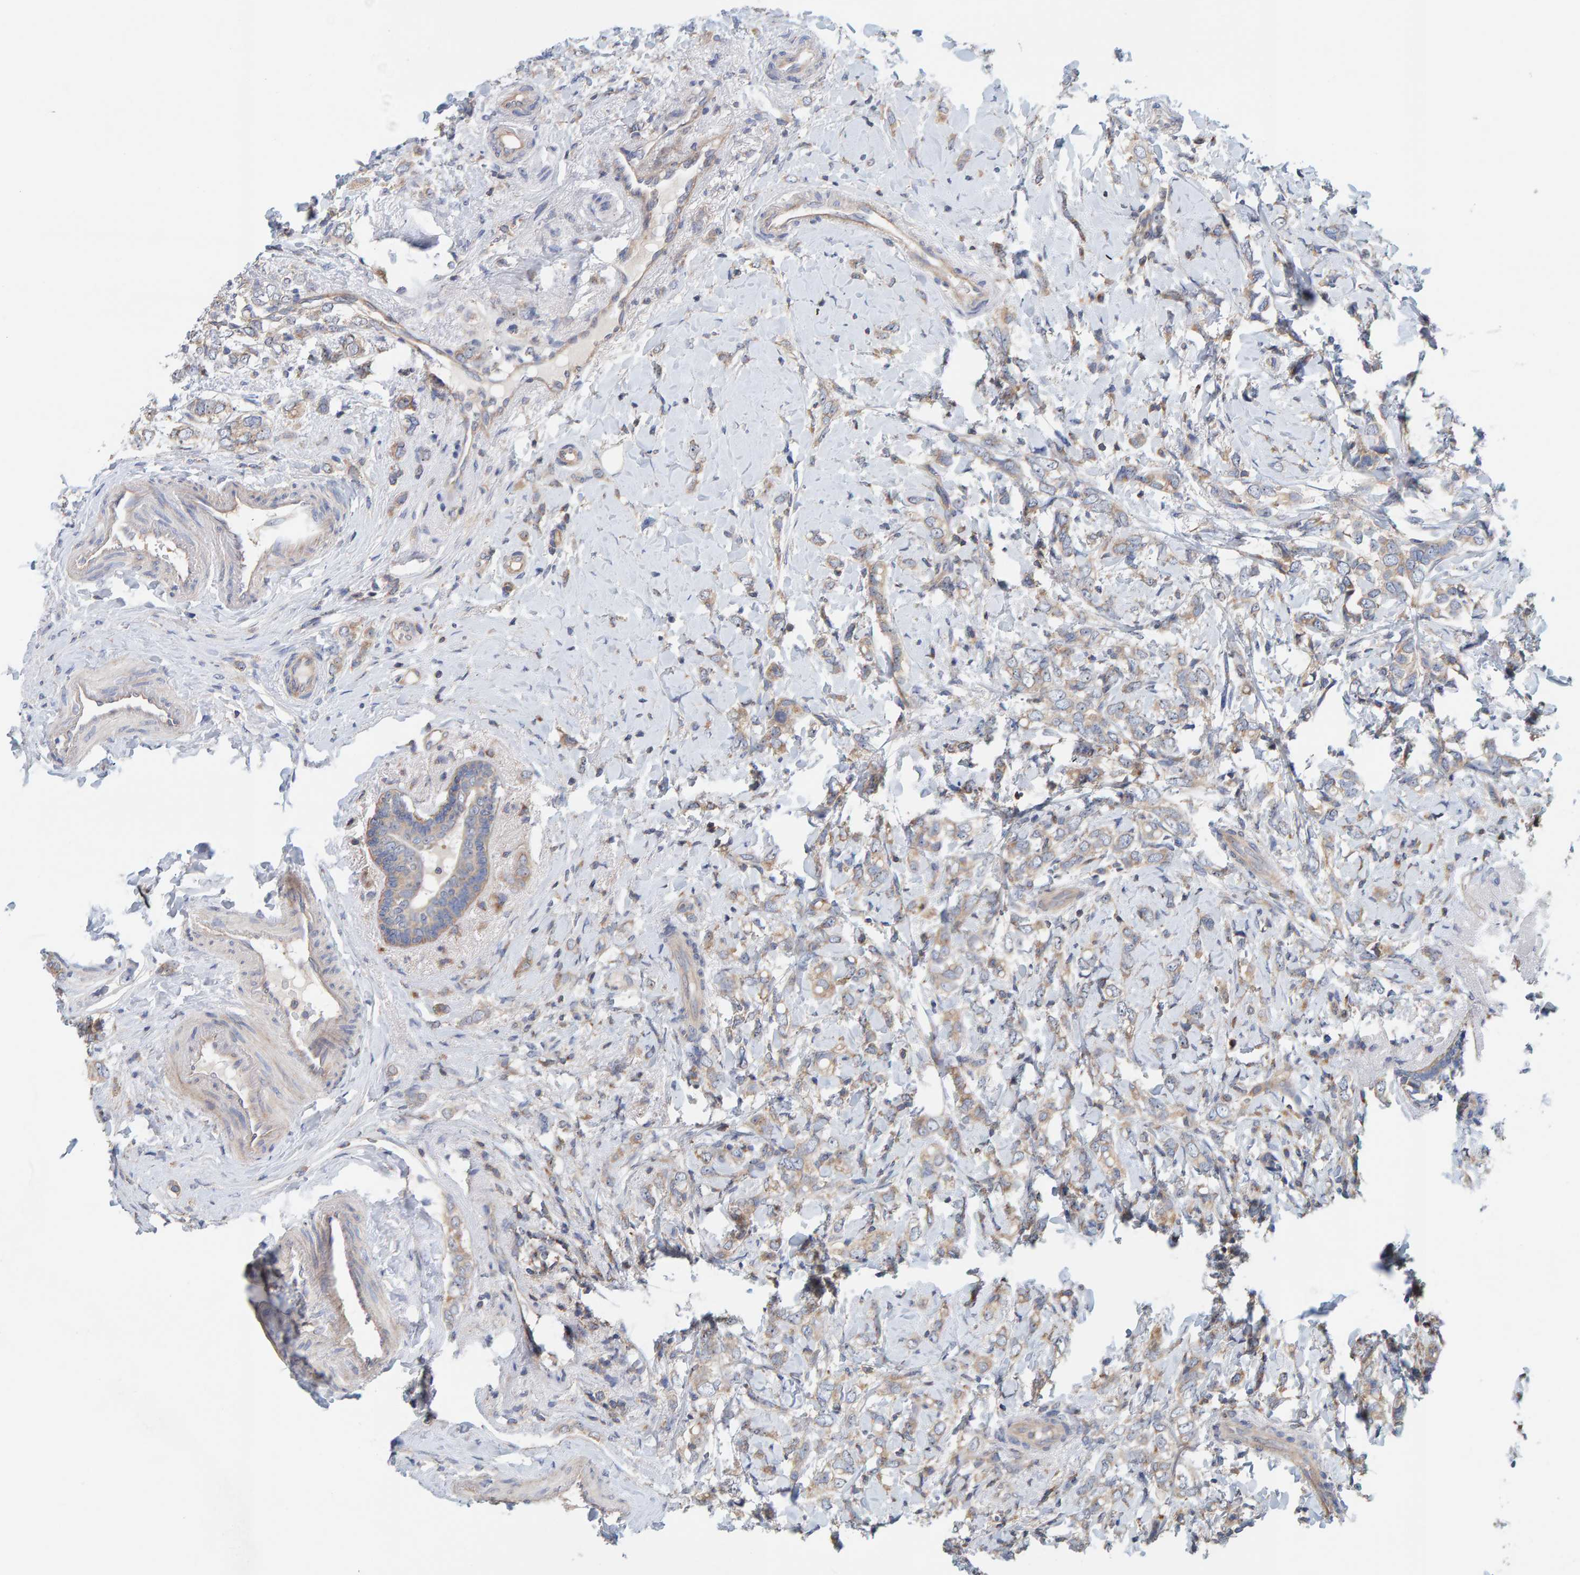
{"staining": {"intensity": "weak", "quantity": ">75%", "location": "cytoplasmic/membranous"}, "tissue": "breast cancer", "cell_type": "Tumor cells", "image_type": "cancer", "snomed": [{"axis": "morphology", "description": "Normal tissue, NOS"}, {"axis": "morphology", "description": "Lobular carcinoma"}, {"axis": "topography", "description": "Breast"}], "caption": "Protein analysis of breast cancer tissue demonstrates weak cytoplasmic/membranous positivity in approximately >75% of tumor cells.", "gene": "CCM2", "patient": {"sex": "female", "age": 47}}